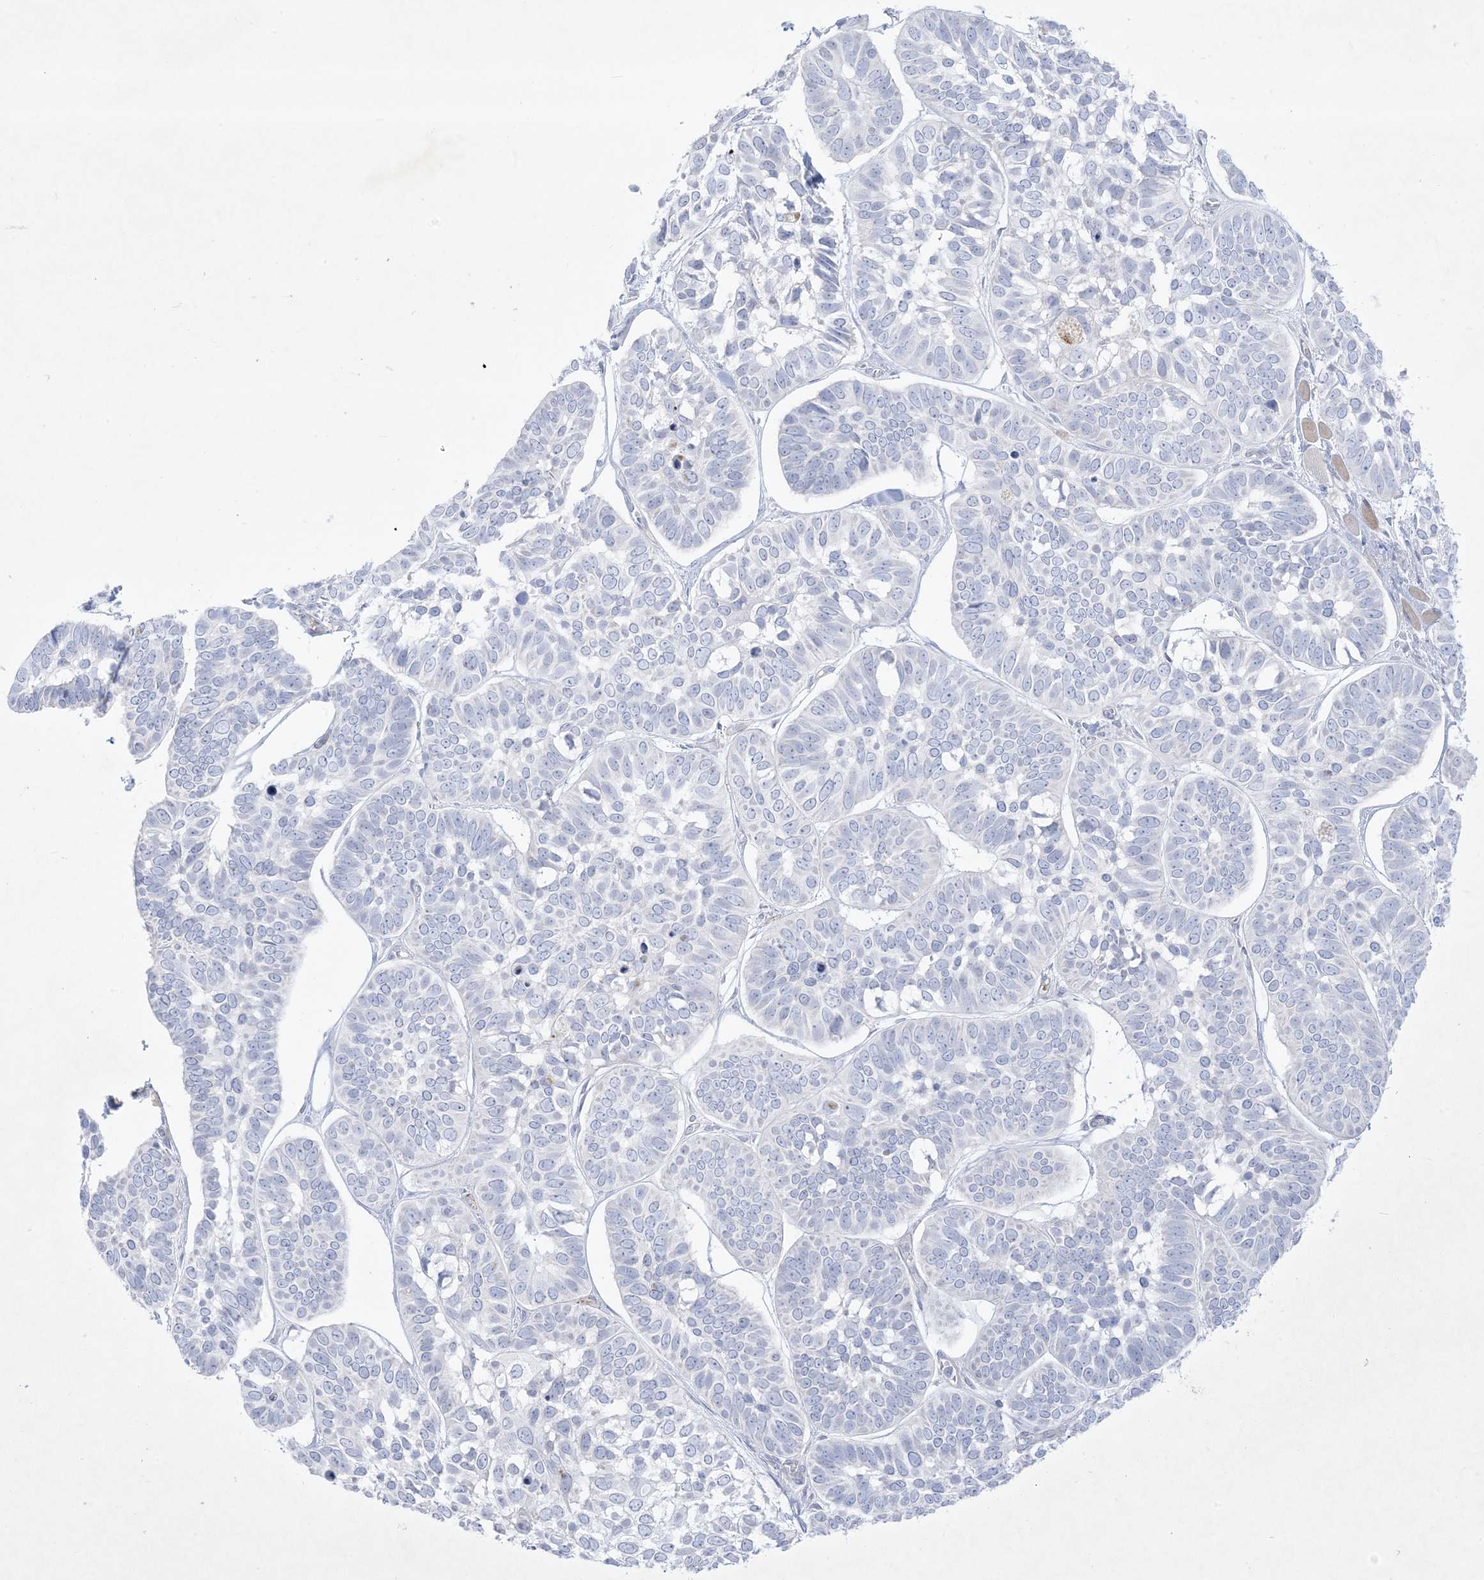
{"staining": {"intensity": "negative", "quantity": "none", "location": "none"}, "tissue": "skin cancer", "cell_type": "Tumor cells", "image_type": "cancer", "snomed": [{"axis": "morphology", "description": "Basal cell carcinoma"}, {"axis": "topography", "description": "Skin"}], "caption": "An immunohistochemistry (IHC) photomicrograph of skin basal cell carcinoma is shown. There is no staining in tumor cells of skin basal cell carcinoma.", "gene": "B3GNT7", "patient": {"sex": "male", "age": 62}}